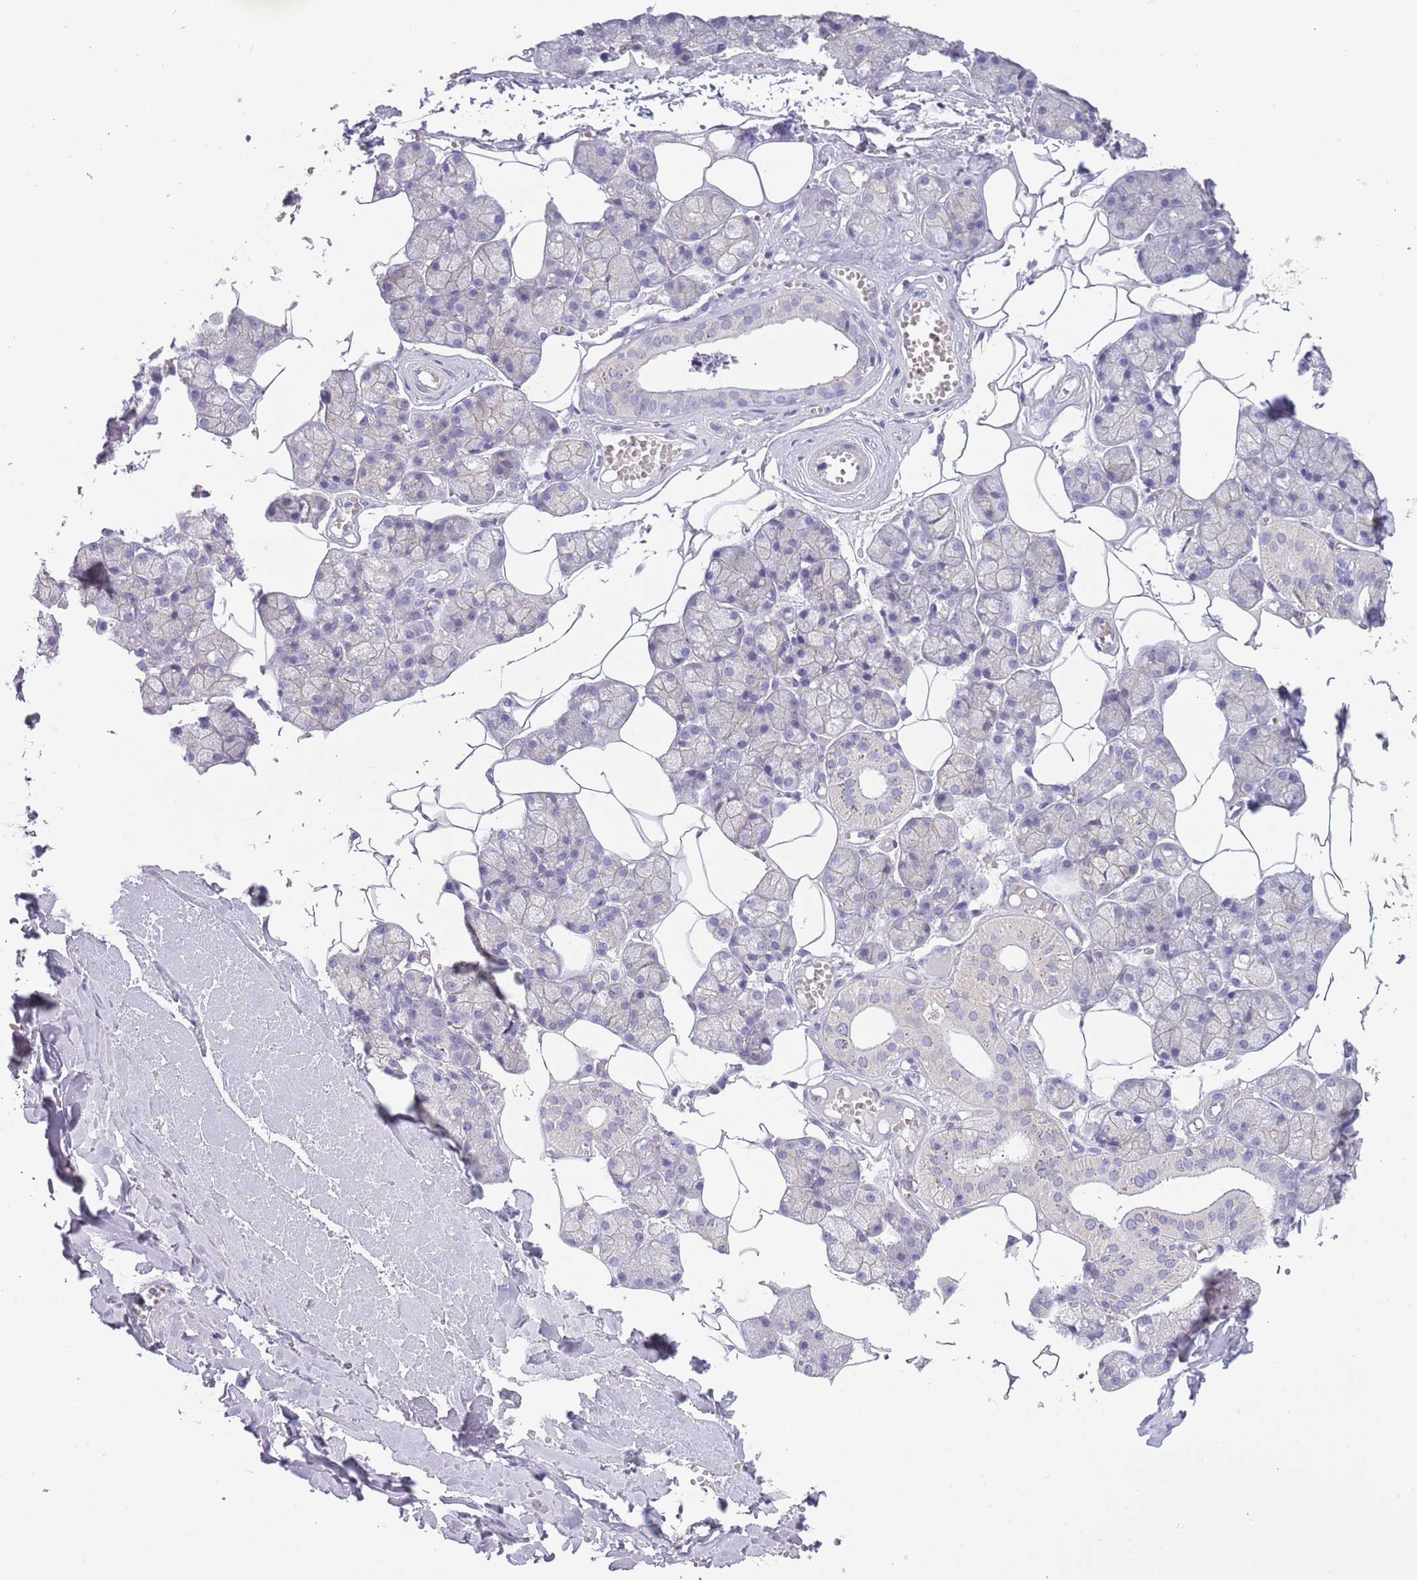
{"staining": {"intensity": "weak", "quantity": "25%-75%", "location": "cytoplasmic/membranous"}, "tissue": "salivary gland", "cell_type": "Glandular cells", "image_type": "normal", "snomed": [{"axis": "morphology", "description": "Normal tissue, NOS"}, {"axis": "topography", "description": "Salivary gland"}], "caption": "IHC image of benign human salivary gland stained for a protein (brown), which reveals low levels of weak cytoplasmic/membranous staining in about 25%-75% of glandular cells.", "gene": "PIMREG", "patient": {"sex": "male", "age": 62}}